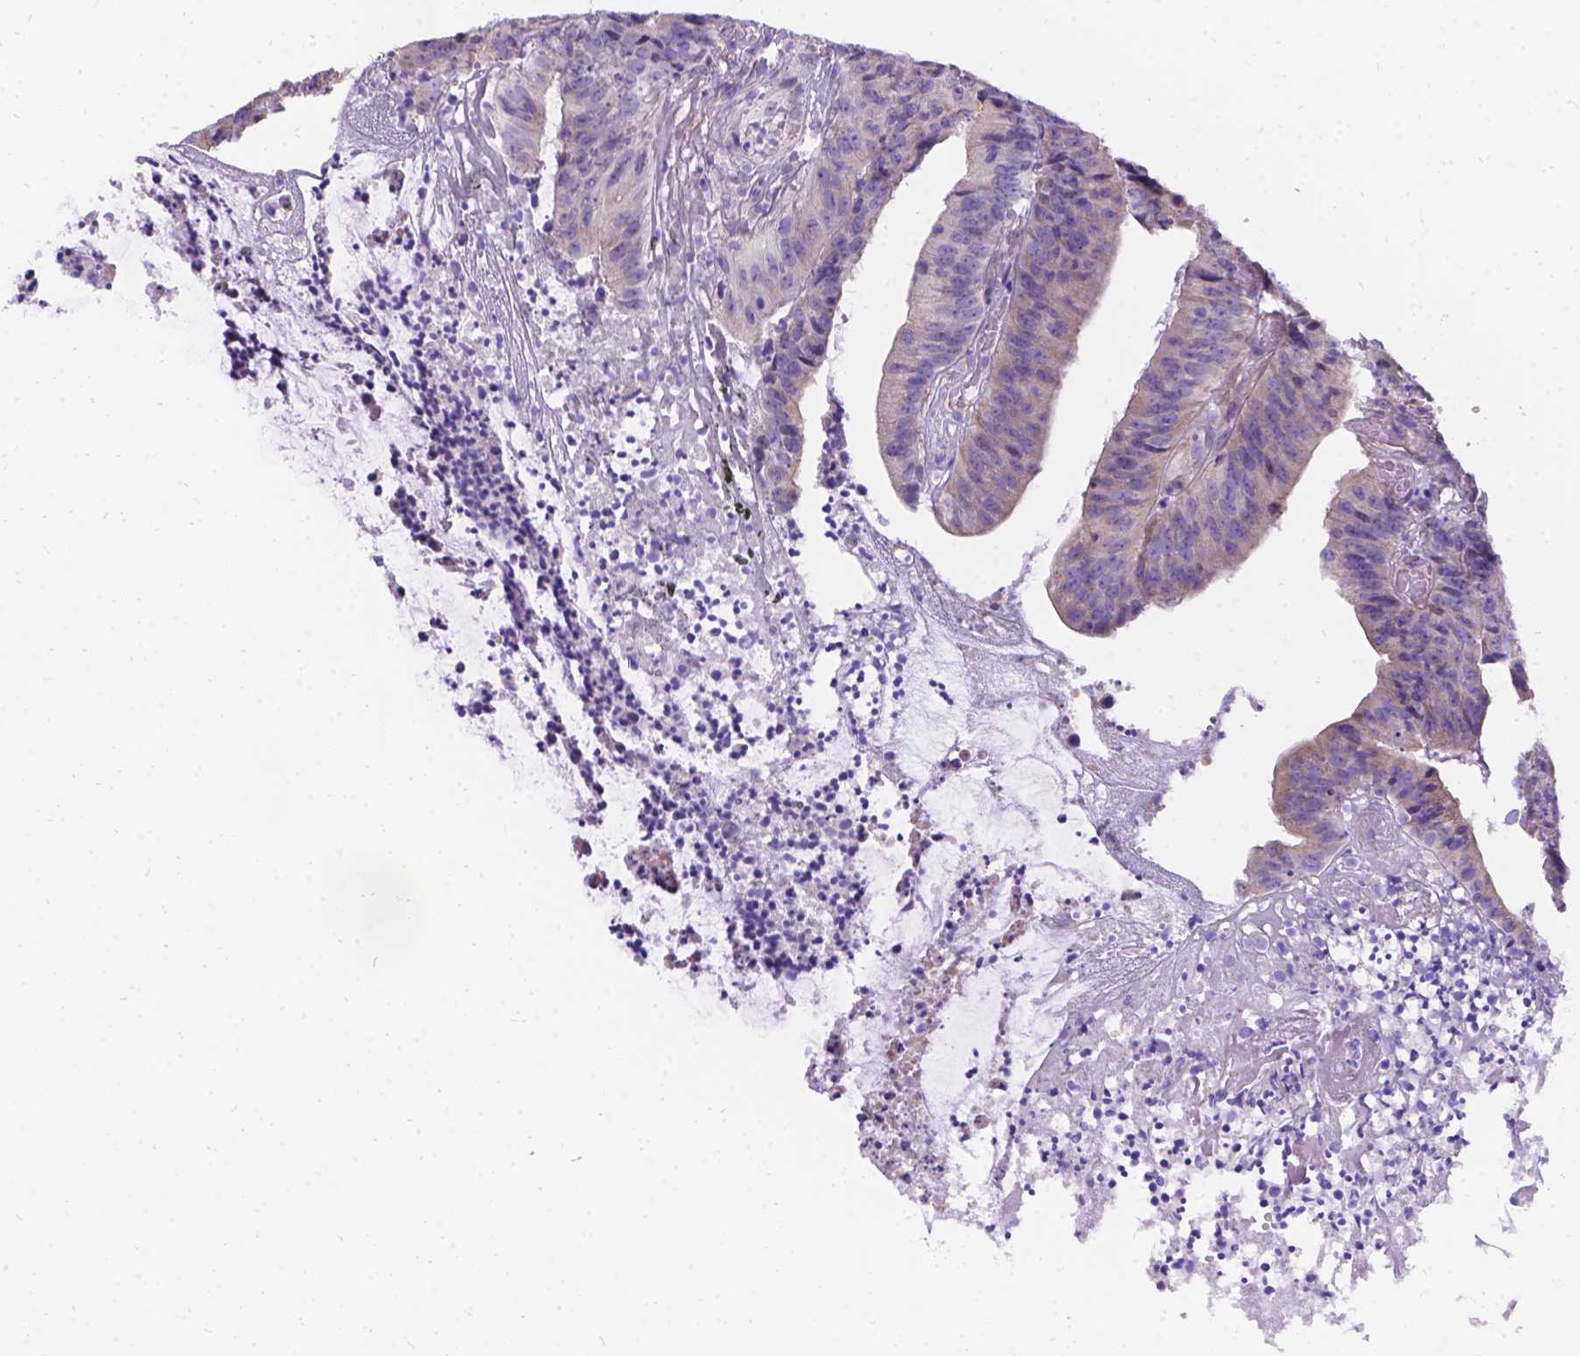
{"staining": {"intensity": "weak", "quantity": "<25%", "location": "cytoplasmic/membranous"}, "tissue": "colorectal cancer", "cell_type": "Tumor cells", "image_type": "cancer", "snomed": [{"axis": "morphology", "description": "Adenocarcinoma, NOS"}, {"axis": "topography", "description": "Colon"}], "caption": "This is an IHC image of human colorectal adenocarcinoma. There is no expression in tumor cells.", "gene": "PALS1", "patient": {"sex": "female", "age": 78}}